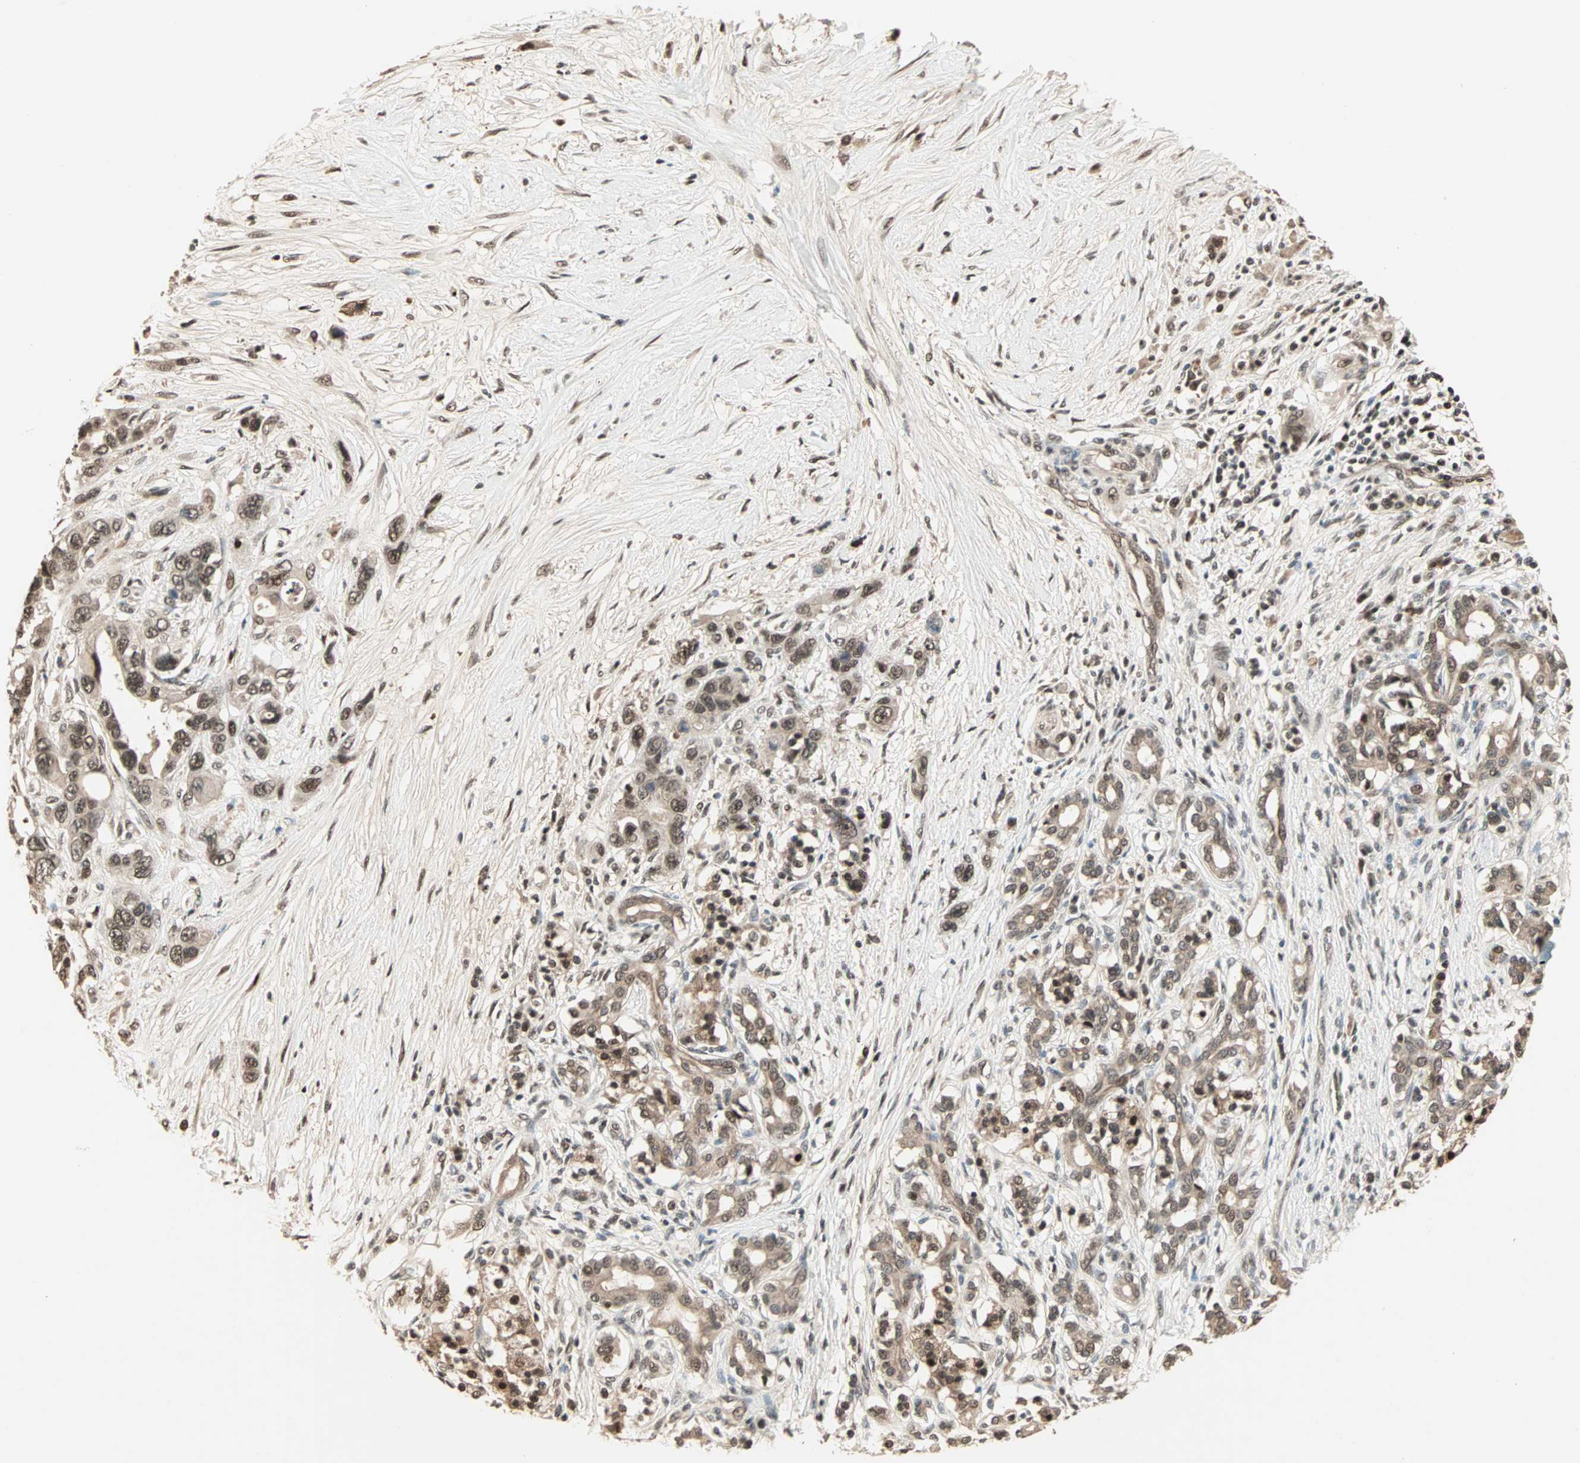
{"staining": {"intensity": "moderate", "quantity": ">75%", "location": "nuclear"}, "tissue": "pancreatic cancer", "cell_type": "Tumor cells", "image_type": "cancer", "snomed": [{"axis": "morphology", "description": "Adenocarcinoma, NOS"}, {"axis": "topography", "description": "Pancreas"}], "caption": "Immunohistochemical staining of human pancreatic adenocarcinoma exhibits medium levels of moderate nuclear expression in approximately >75% of tumor cells.", "gene": "ZNF701", "patient": {"sex": "male", "age": 46}}